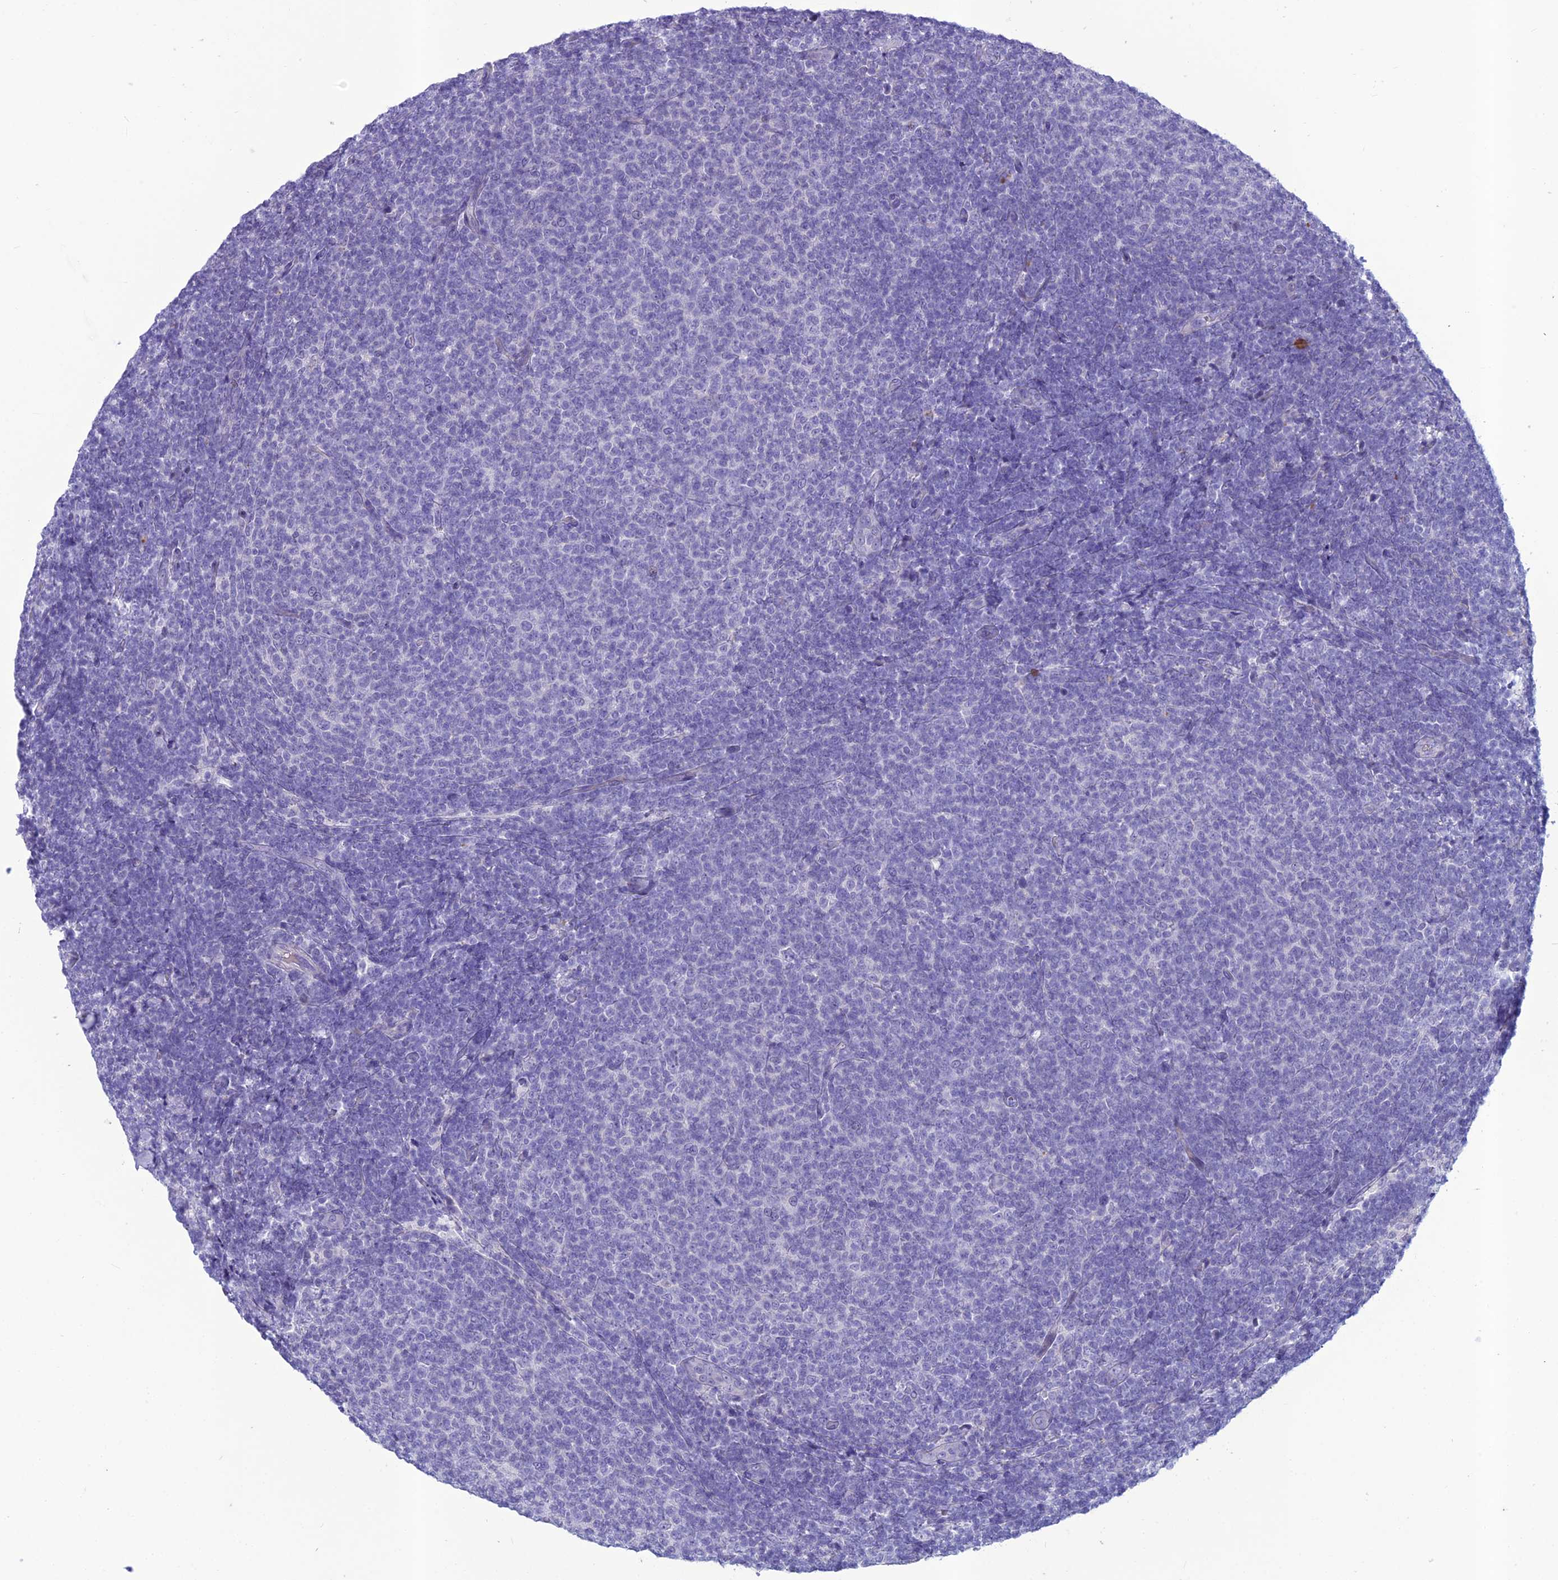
{"staining": {"intensity": "negative", "quantity": "none", "location": "none"}, "tissue": "lymphoma", "cell_type": "Tumor cells", "image_type": "cancer", "snomed": [{"axis": "morphology", "description": "Malignant lymphoma, non-Hodgkin's type, Low grade"}, {"axis": "topography", "description": "Lymph node"}], "caption": "A photomicrograph of lymphoma stained for a protein displays no brown staining in tumor cells.", "gene": "IFT172", "patient": {"sex": "male", "age": 66}}